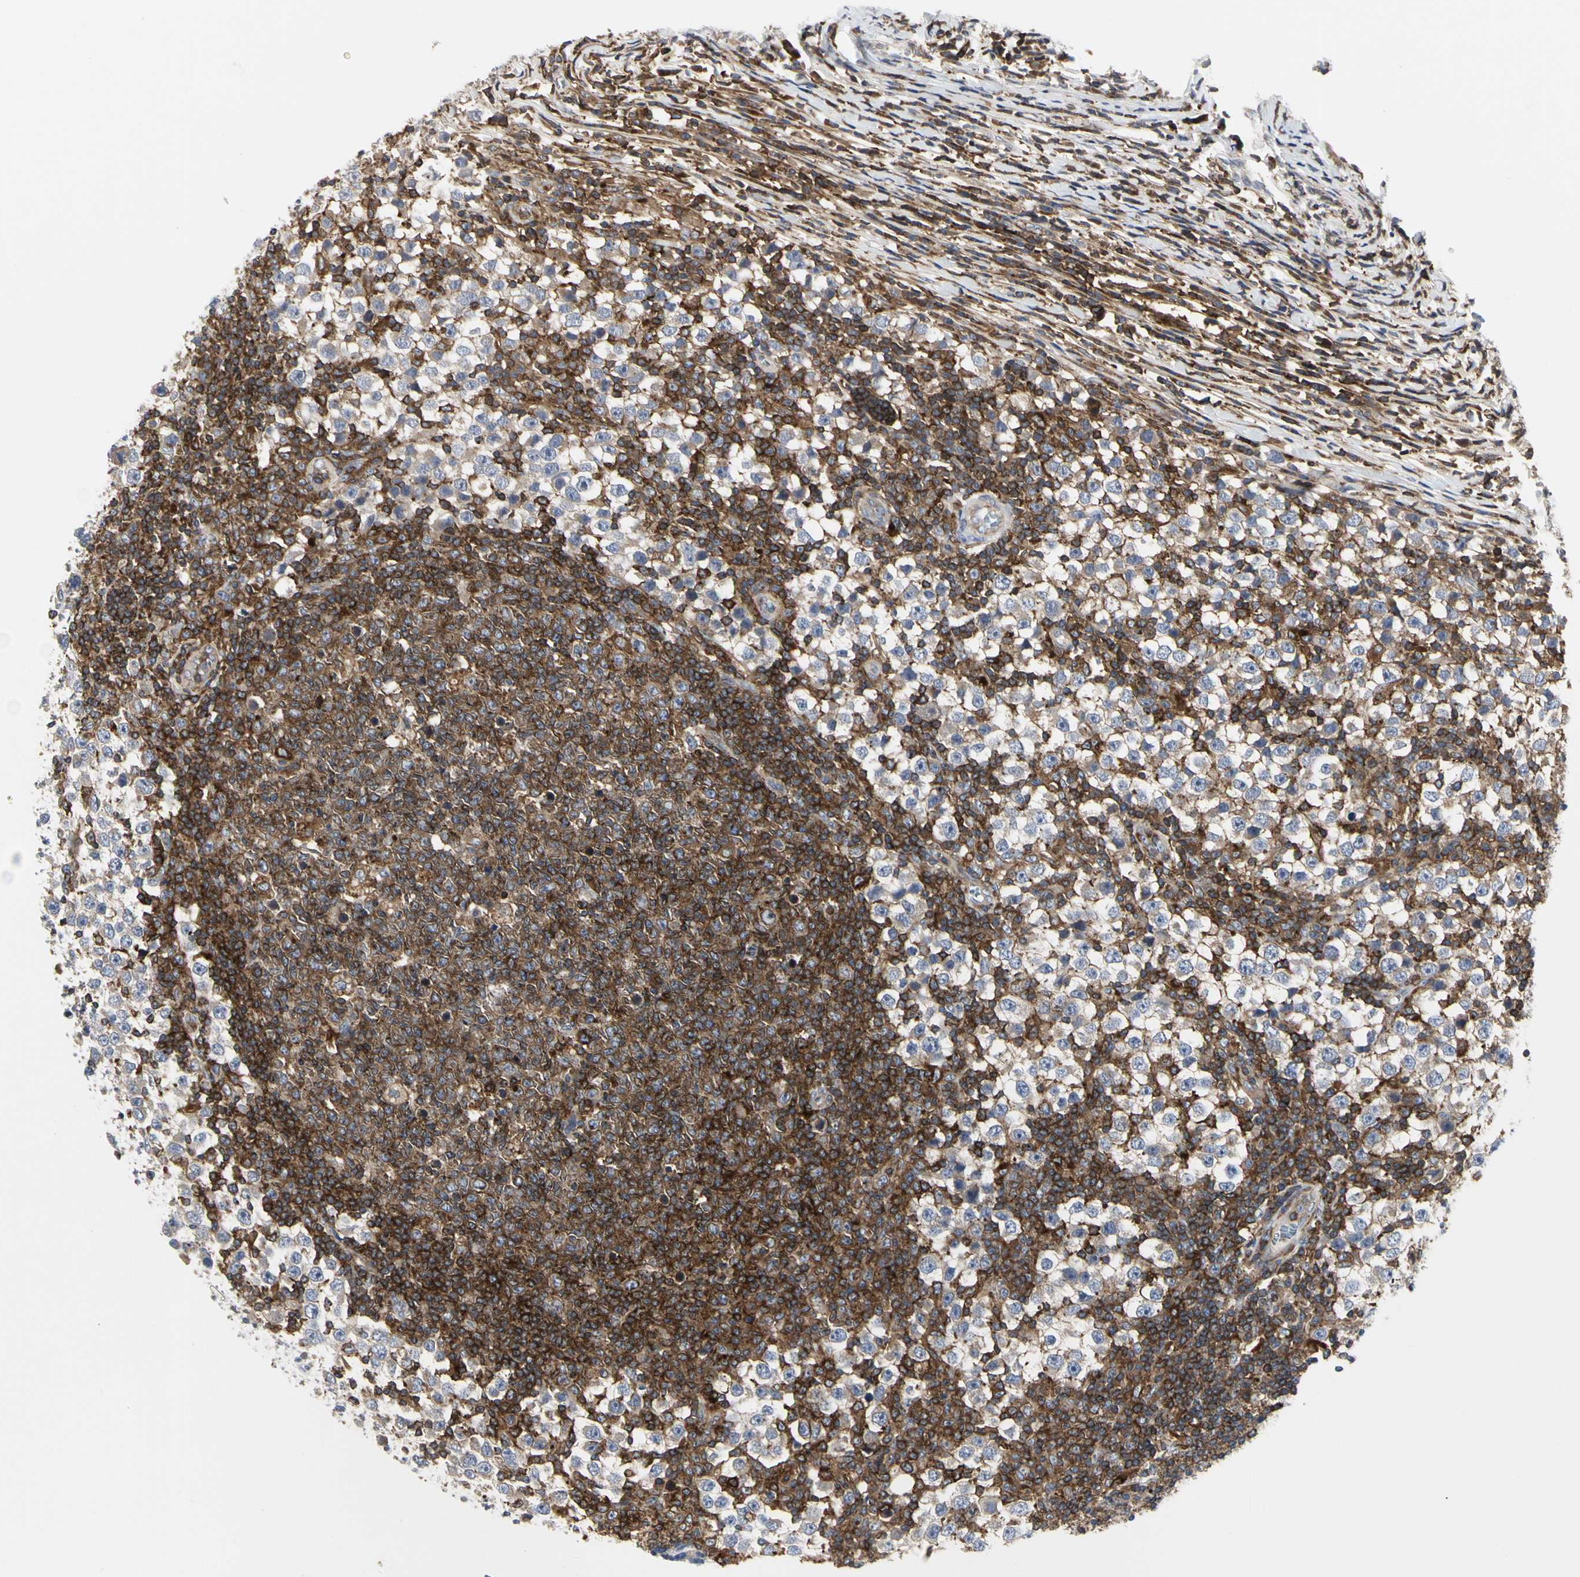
{"staining": {"intensity": "weak", "quantity": "<25%", "location": "cytoplasmic/membranous"}, "tissue": "testis cancer", "cell_type": "Tumor cells", "image_type": "cancer", "snomed": [{"axis": "morphology", "description": "Seminoma, NOS"}, {"axis": "topography", "description": "Testis"}], "caption": "Tumor cells are negative for protein expression in human seminoma (testis).", "gene": "NAPG", "patient": {"sex": "male", "age": 65}}